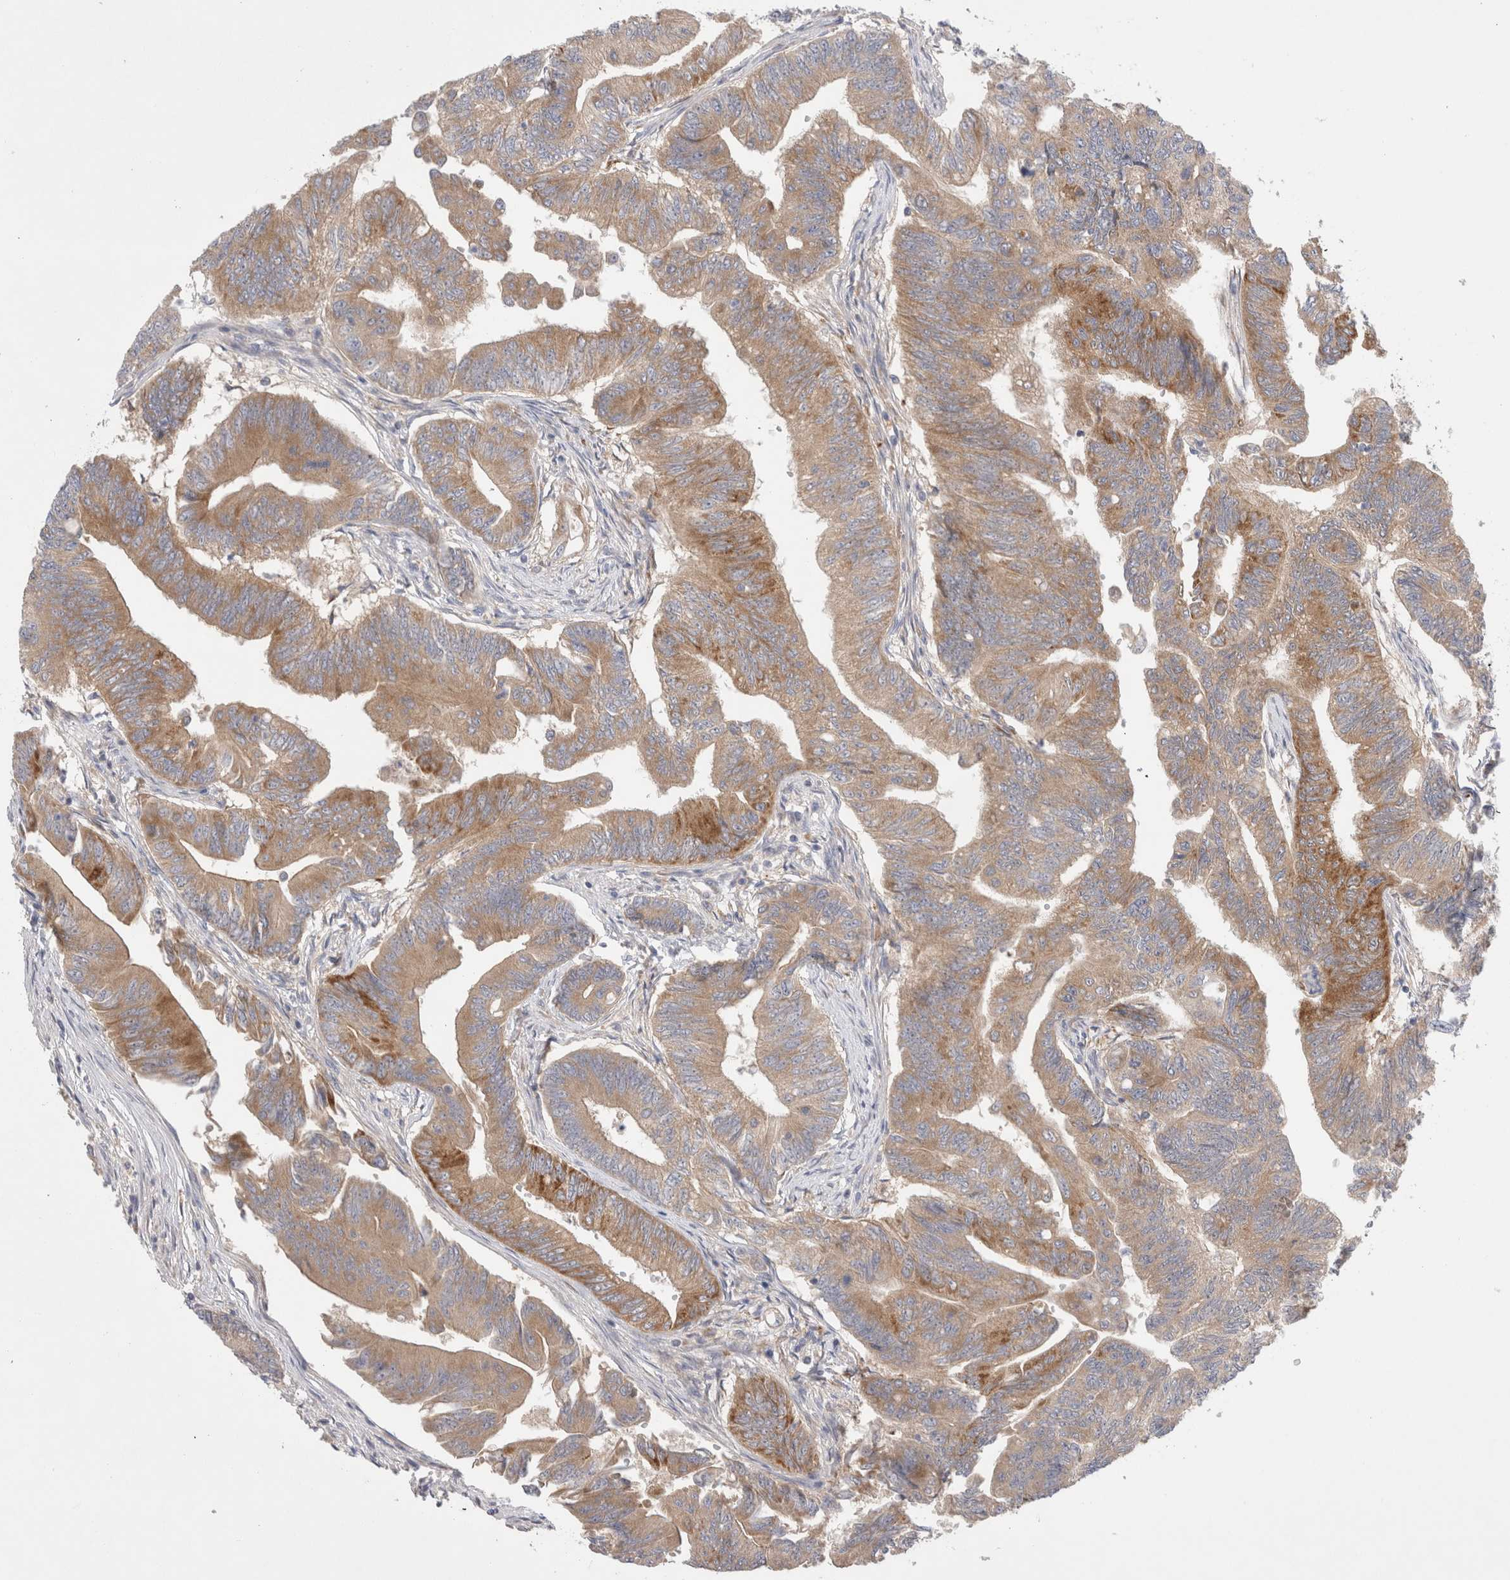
{"staining": {"intensity": "moderate", "quantity": ">75%", "location": "cytoplasmic/membranous"}, "tissue": "colorectal cancer", "cell_type": "Tumor cells", "image_type": "cancer", "snomed": [{"axis": "morphology", "description": "Adenoma, NOS"}, {"axis": "morphology", "description": "Adenocarcinoma, NOS"}, {"axis": "topography", "description": "Colon"}], "caption": "The histopathology image reveals a brown stain indicating the presence of a protein in the cytoplasmic/membranous of tumor cells in adenoma (colorectal).", "gene": "RBM12B", "patient": {"sex": "male", "age": 79}}